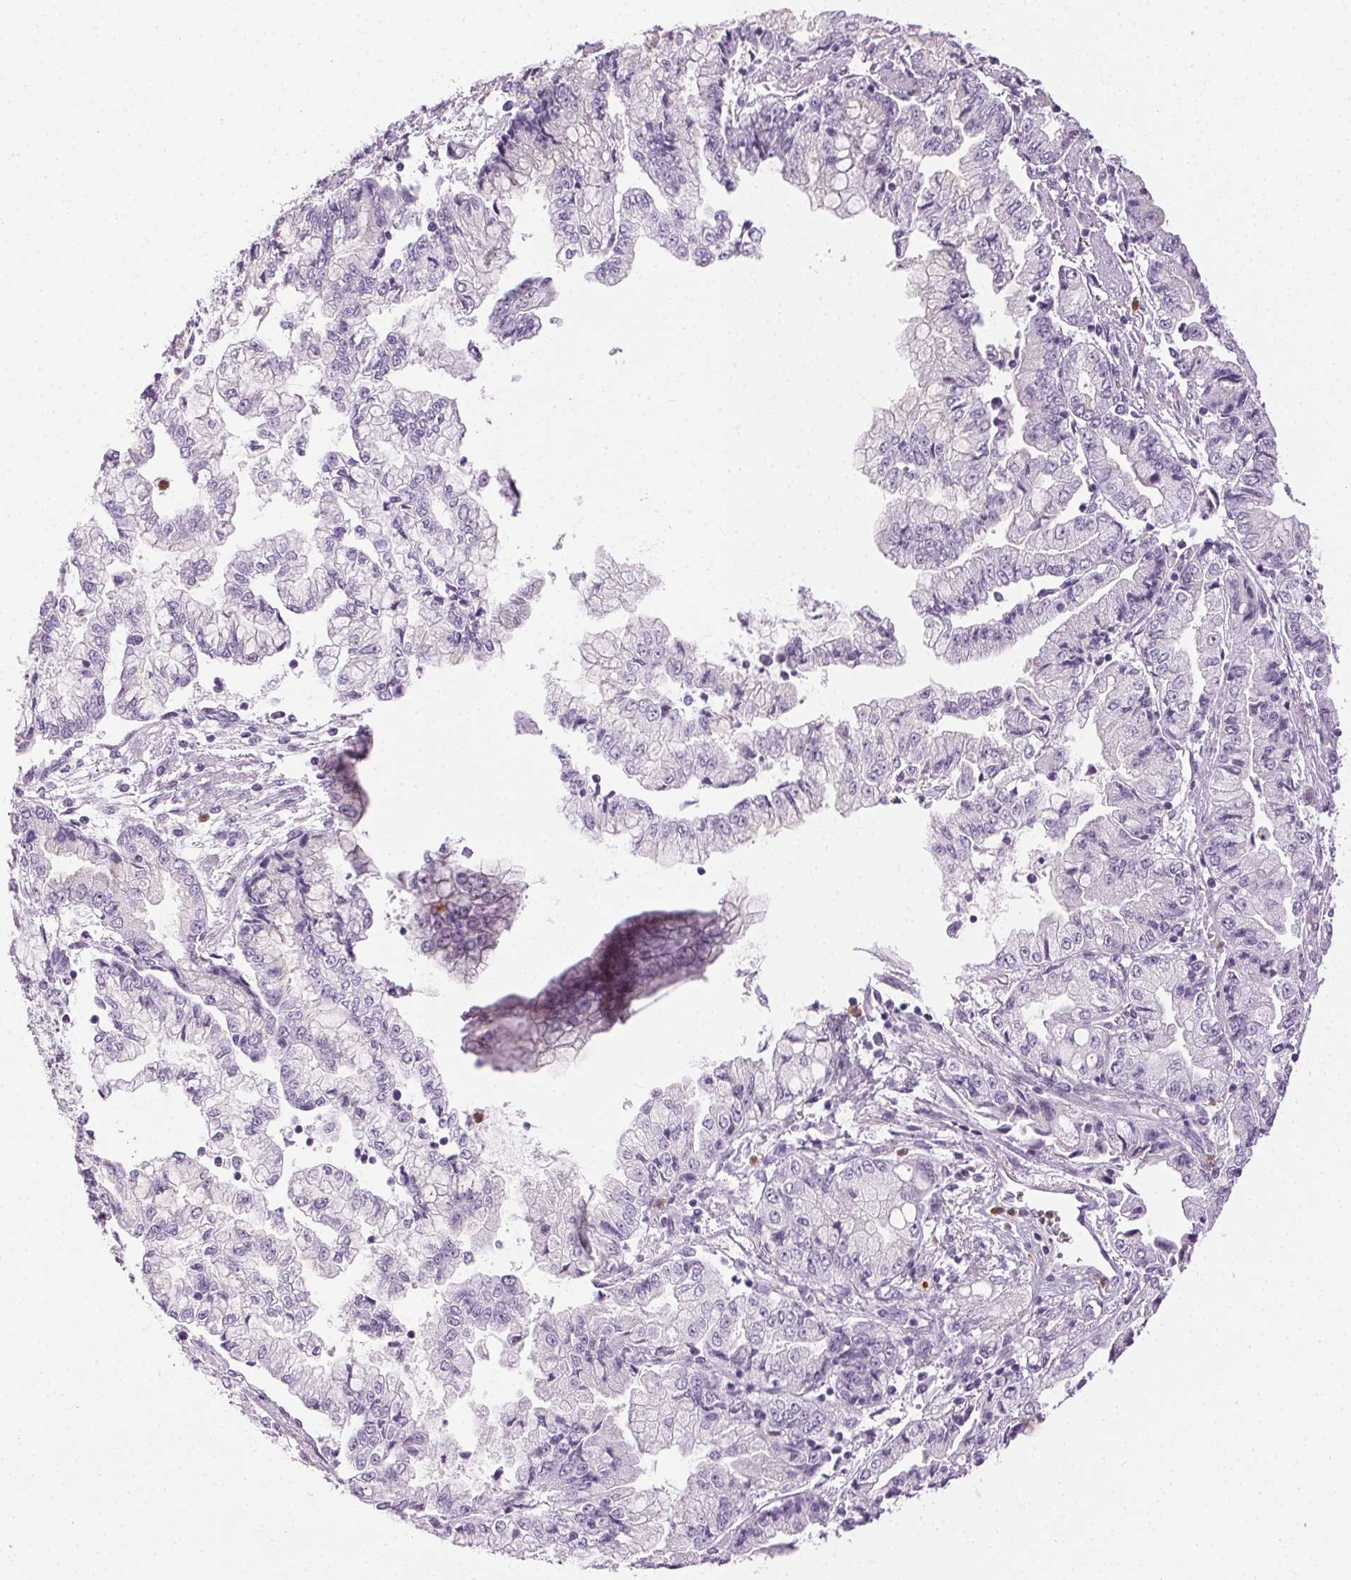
{"staining": {"intensity": "negative", "quantity": "none", "location": "none"}, "tissue": "stomach cancer", "cell_type": "Tumor cells", "image_type": "cancer", "snomed": [{"axis": "morphology", "description": "Adenocarcinoma, NOS"}, {"axis": "topography", "description": "Stomach, upper"}], "caption": "This is a histopathology image of immunohistochemistry staining of stomach cancer (adenocarcinoma), which shows no staining in tumor cells.", "gene": "MPO", "patient": {"sex": "female", "age": 74}}